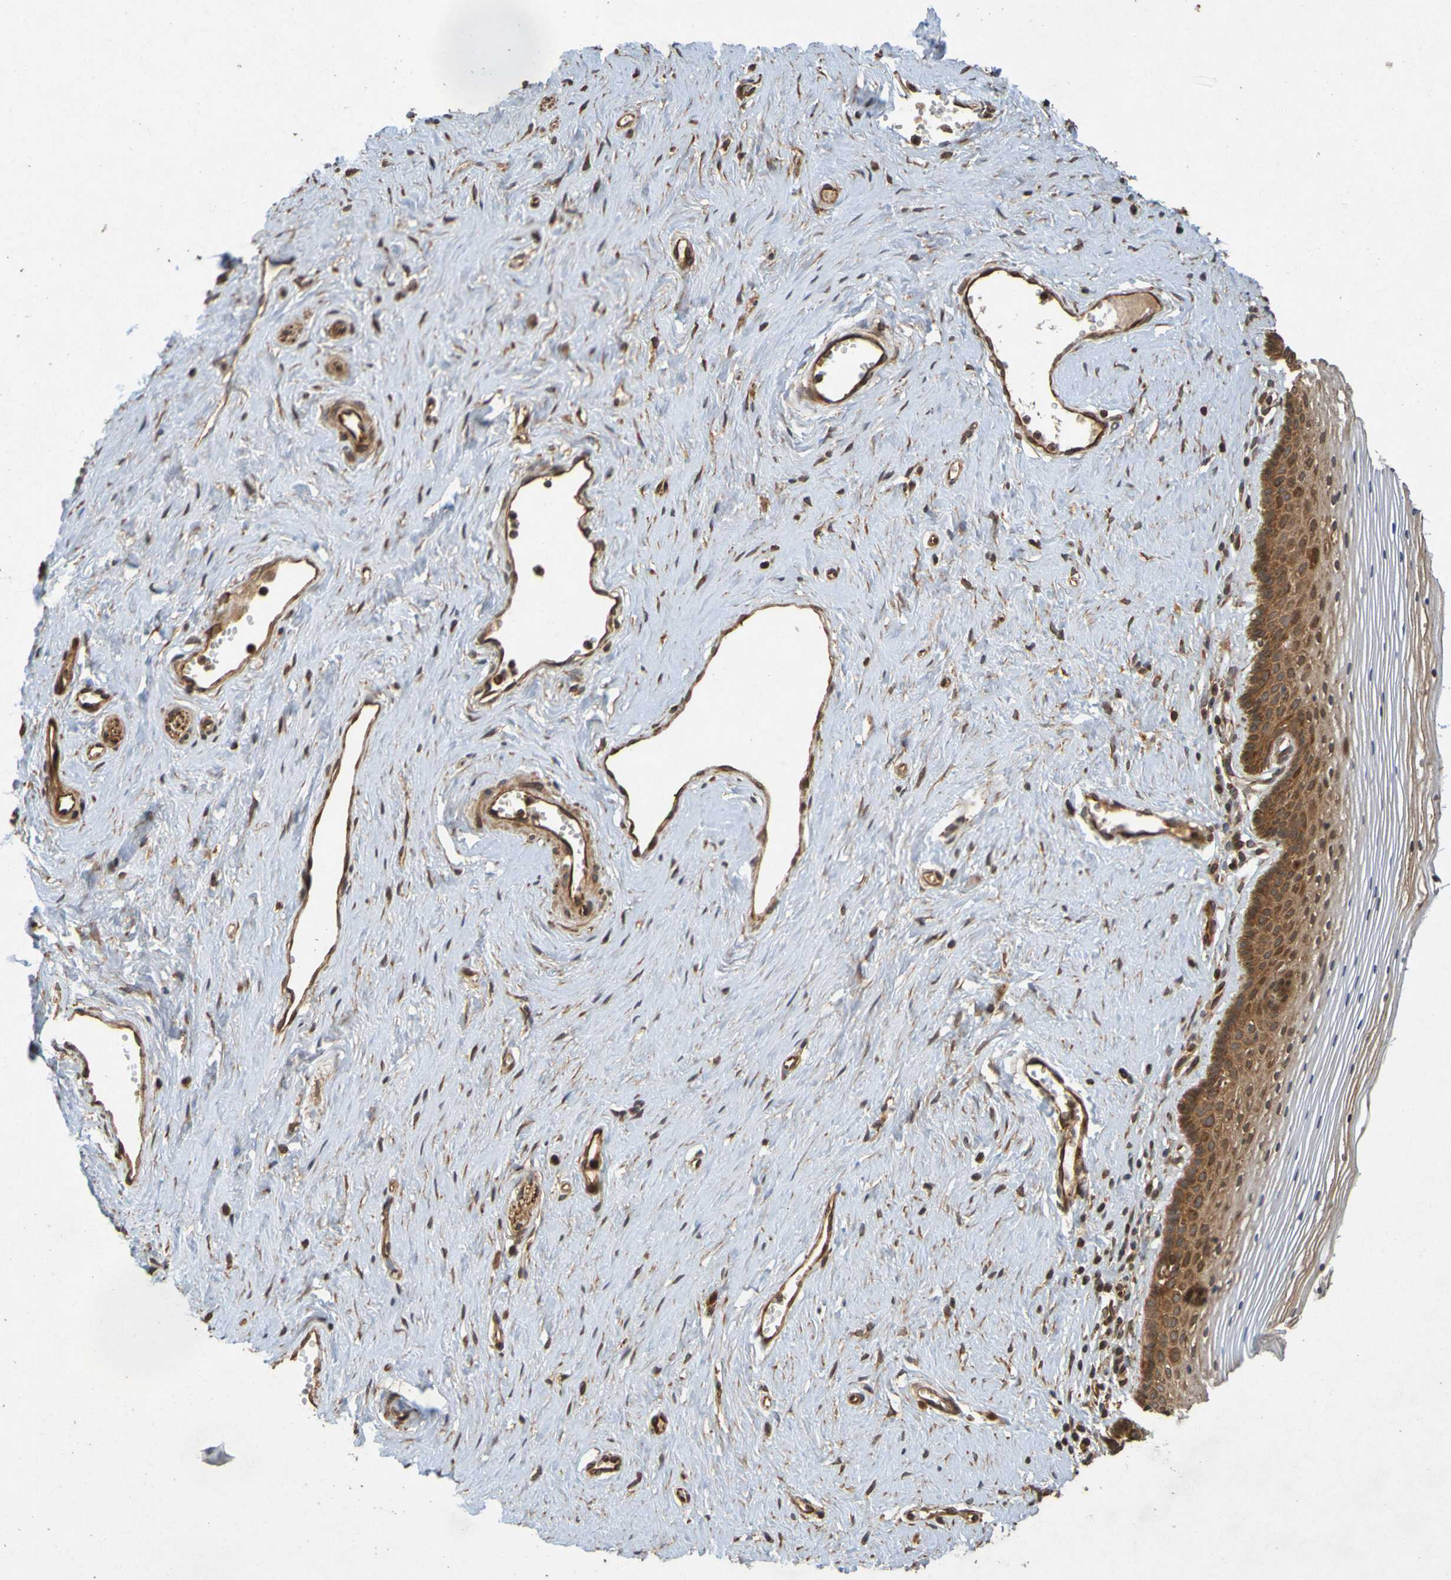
{"staining": {"intensity": "strong", "quantity": ">75%", "location": "cytoplasmic/membranous"}, "tissue": "vagina", "cell_type": "Squamous epithelial cells", "image_type": "normal", "snomed": [{"axis": "morphology", "description": "Normal tissue, NOS"}, {"axis": "topography", "description": "Vagina"}], "caption": "Immunohistochemical staining of normal human vagina demonstrates strong cytoplasmic/membranous protein staining in approximately >75% of squamous epithelial cells. The staining was performed using DAB to visualize the protein expression in brown, while the nuclei were stained in blue with hematoxylin (Magnification: 20x).", "gene": "OCRL", "patient": {"sex": "female", "age": 32}}